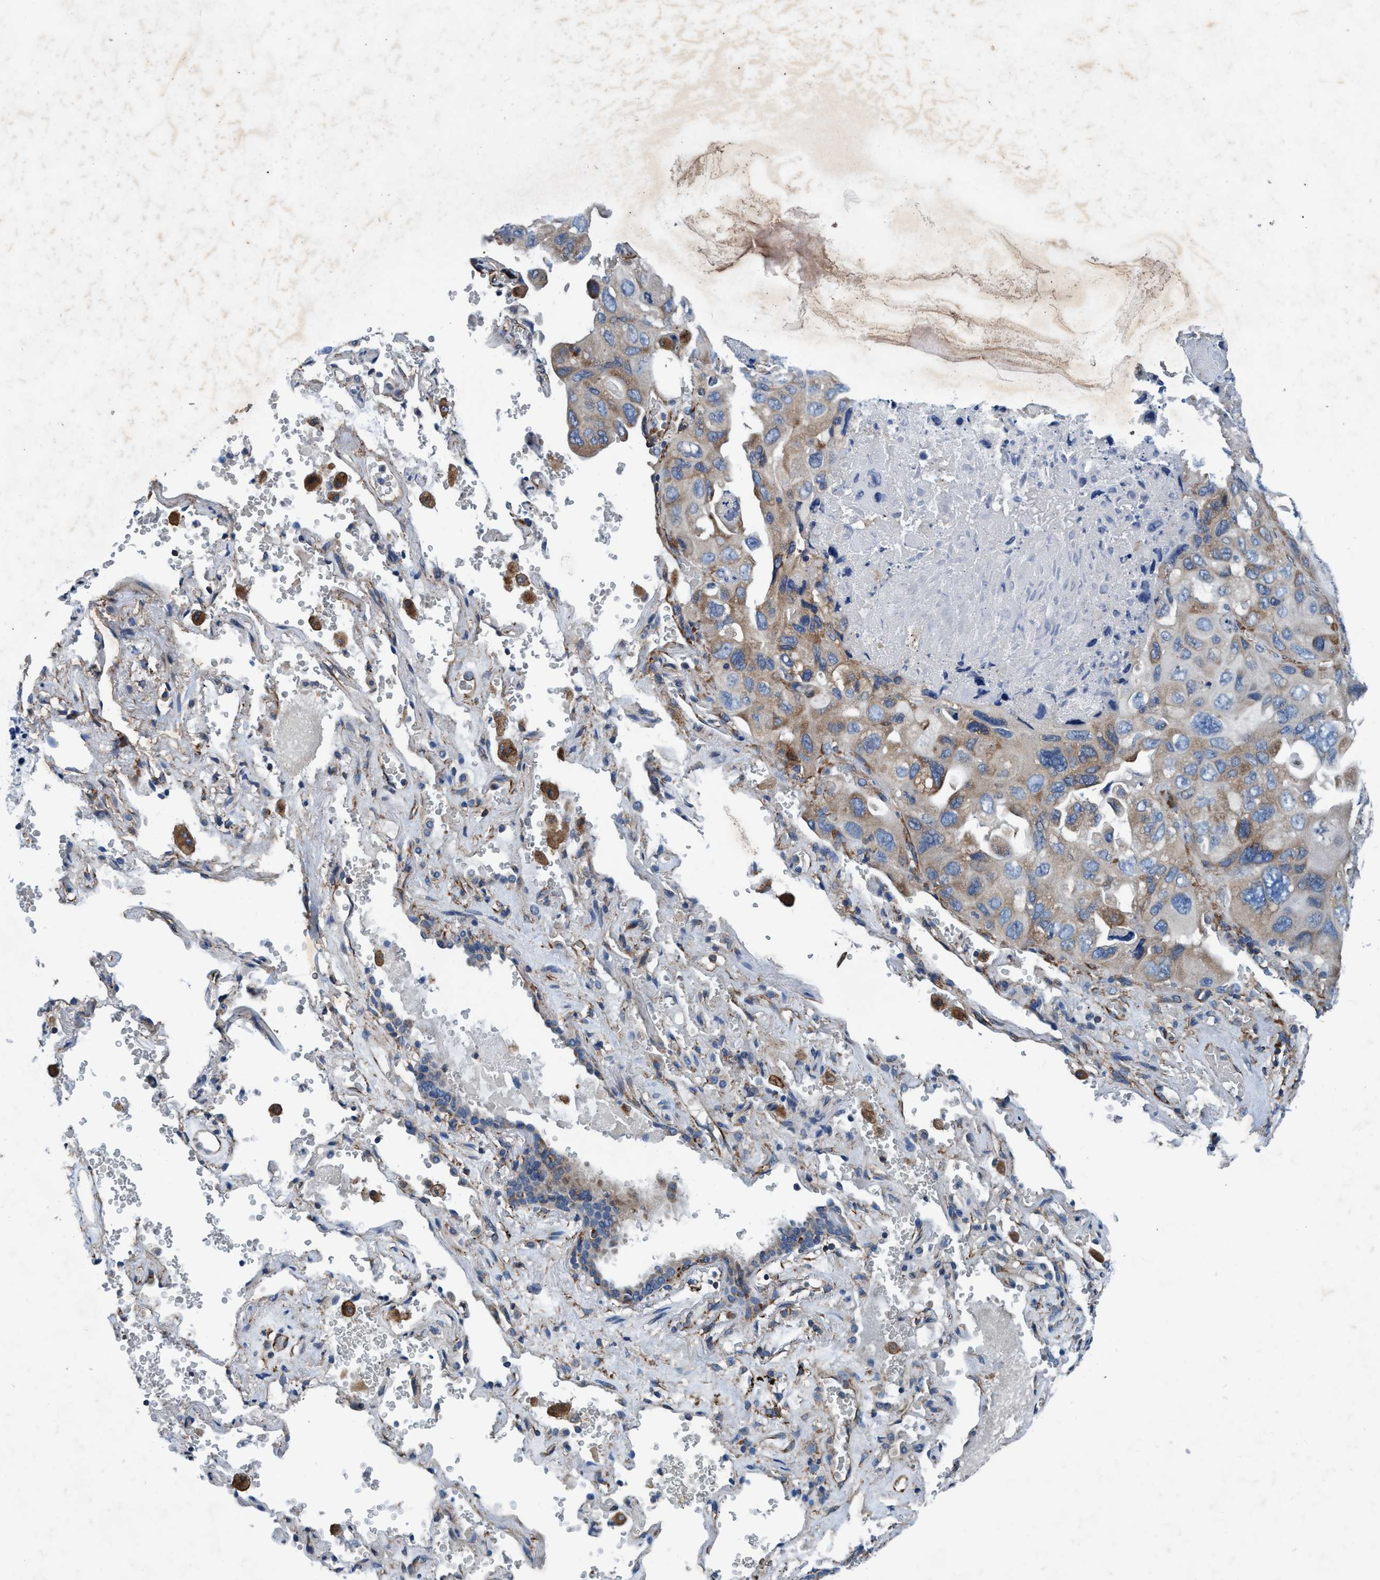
{"staining": {"intensity": "weak", "quantity": "25%-75%", "location": "cytoplasmic/membranous"}, "tissue": "lung cancer", "cell_type": "Tumor cells", "image_type": "cancer", "snomed": [{"axis": "morphology", "description": "Squamous cell carcinoma, NOS"}, {"axis": "topography", "description": "Lung"}], "caption": "This is an image of immunohistochemistry (IHC) staining of squamous cell carcinoma (lung), which shows weak positivity in the cytoplasmic/membranous of tumor cells.", "gene": "ENDOG", "patient": {"sex": "female", "age": 73}}